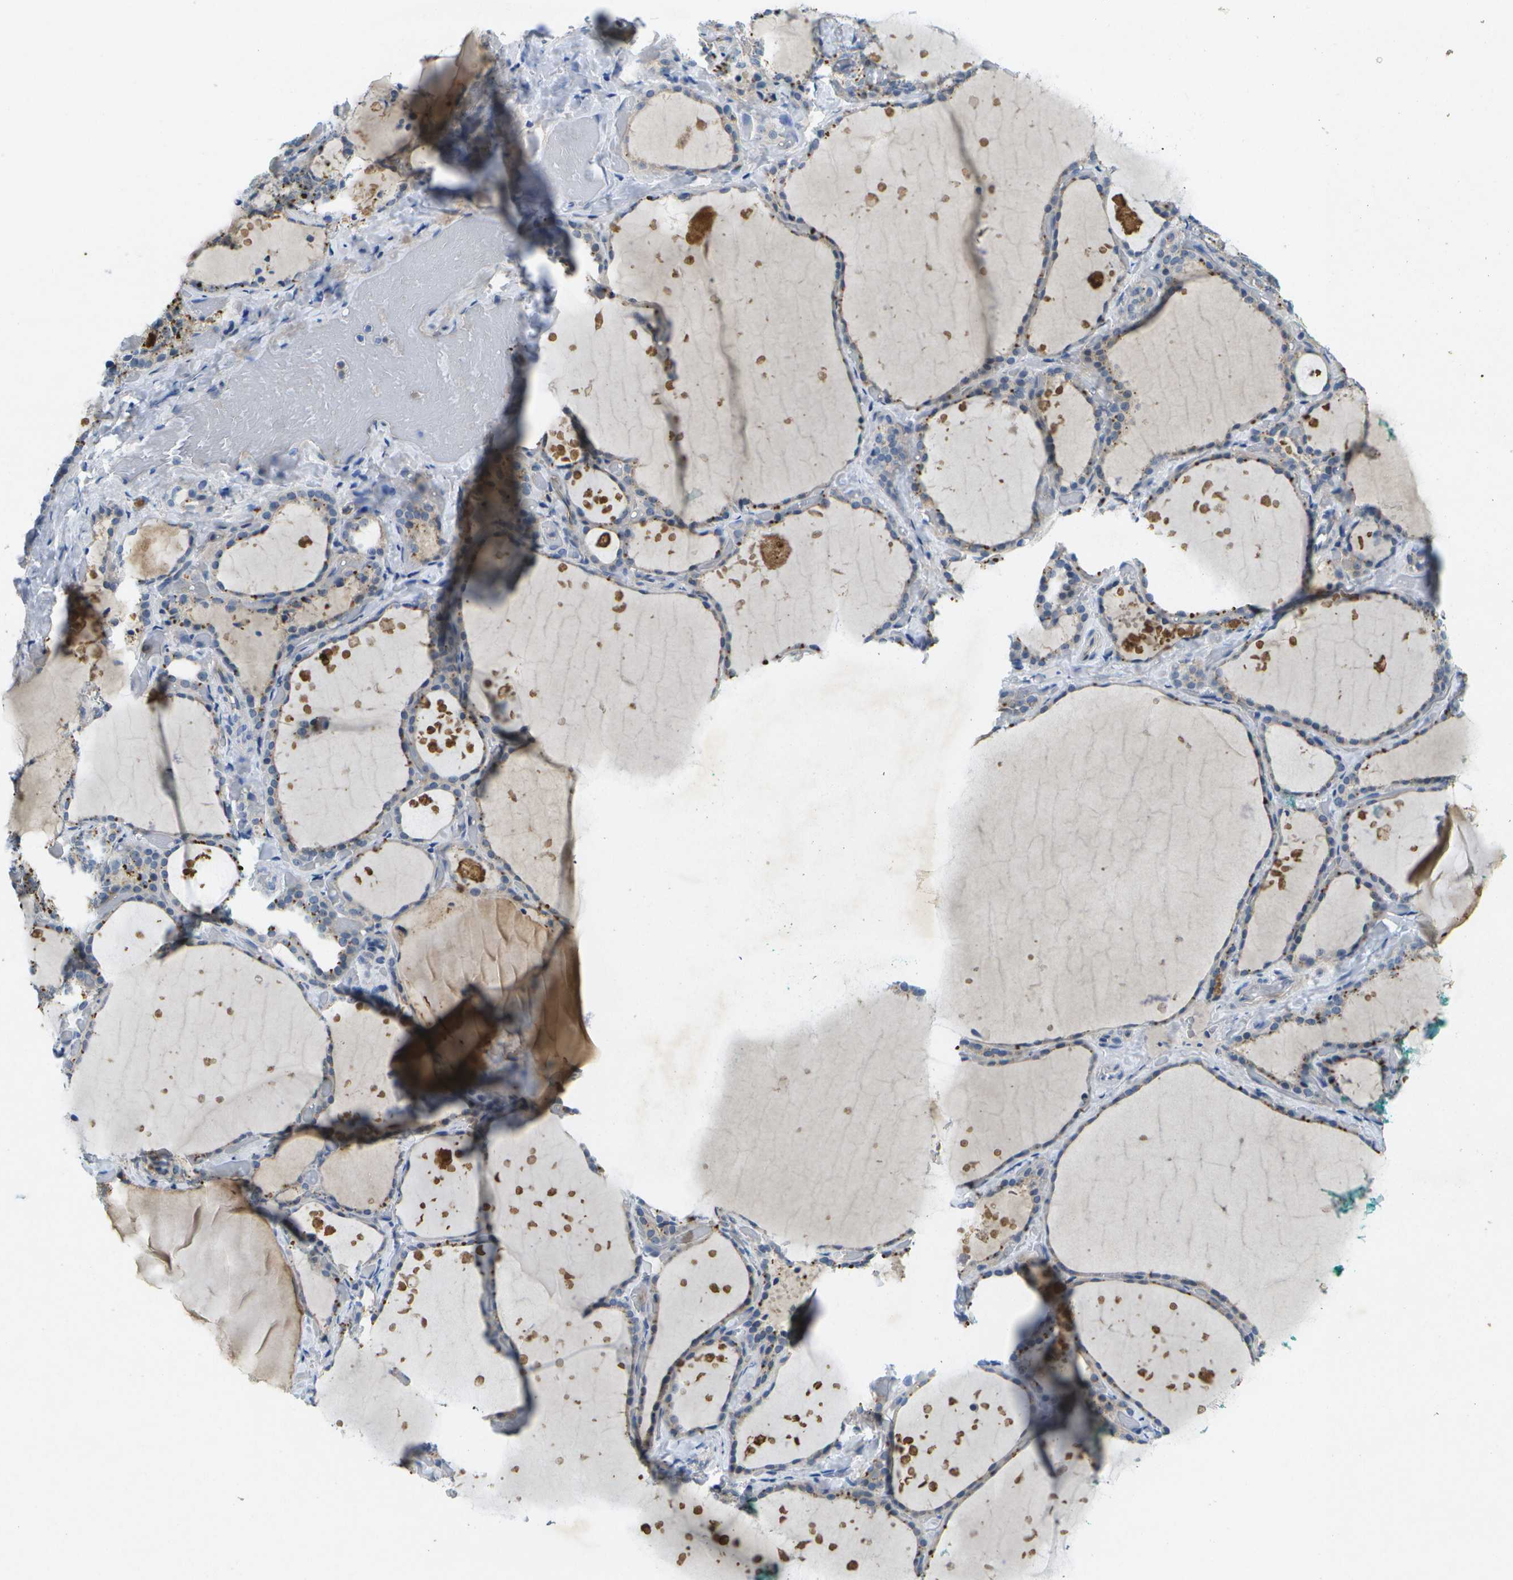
{"staining": {"intensity": "weak", "quantity": "<25%", "location": "cytoplasmic/membranous"}, "tissue": "thyroid gland", "cell_type": "Glandular cells", "image_type": "normal", "snomed": [{"axis": "morphology", "description": "Normal tissue, NOS"}, {"axis": "topography", "description": "Thyroid gland"}], "caption": "IHC of unremarkable thyroid gland shows no expression in glandular cells.", "gene": "LIPG", "patient": {"sex": "female", "age": 44}}